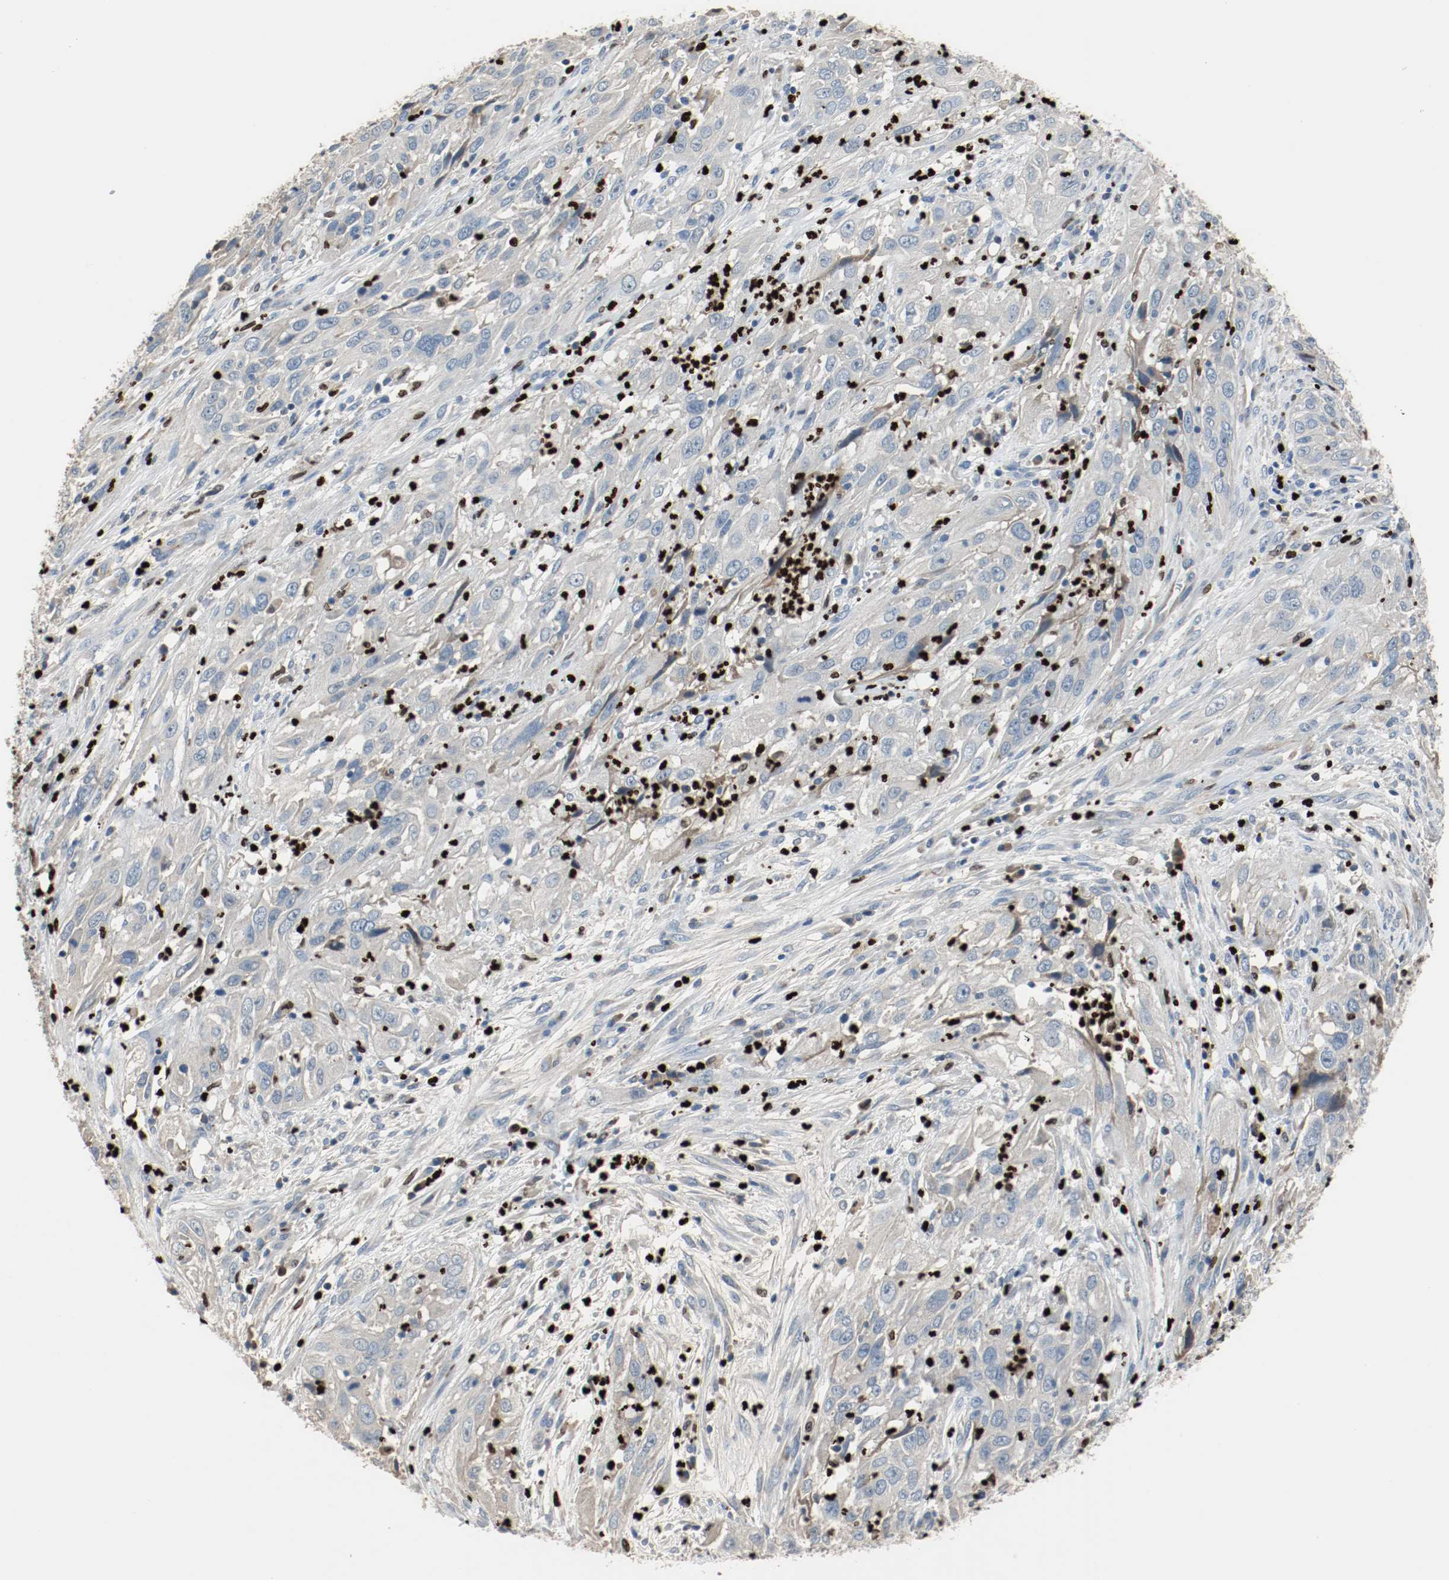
{"staining": {"intensity": "negative", "quantity": "none", "location": "none"}, "tissue": "cervical cancer", "cell_type": "Tumor cells", "image_type": "cancer", "snomed": [{"axis": "morphology", "description": "Squamous cell carcinoma, NOS"}, {"axis": "topography", "description": "Cervix"}], "caption": "This is an IHC micrograph of cervical cancer (squamous cell carcinoma). There is no positivity in tumor cells.", "gene": "BLK", "patient": {"sex": "female", "age": 32}}